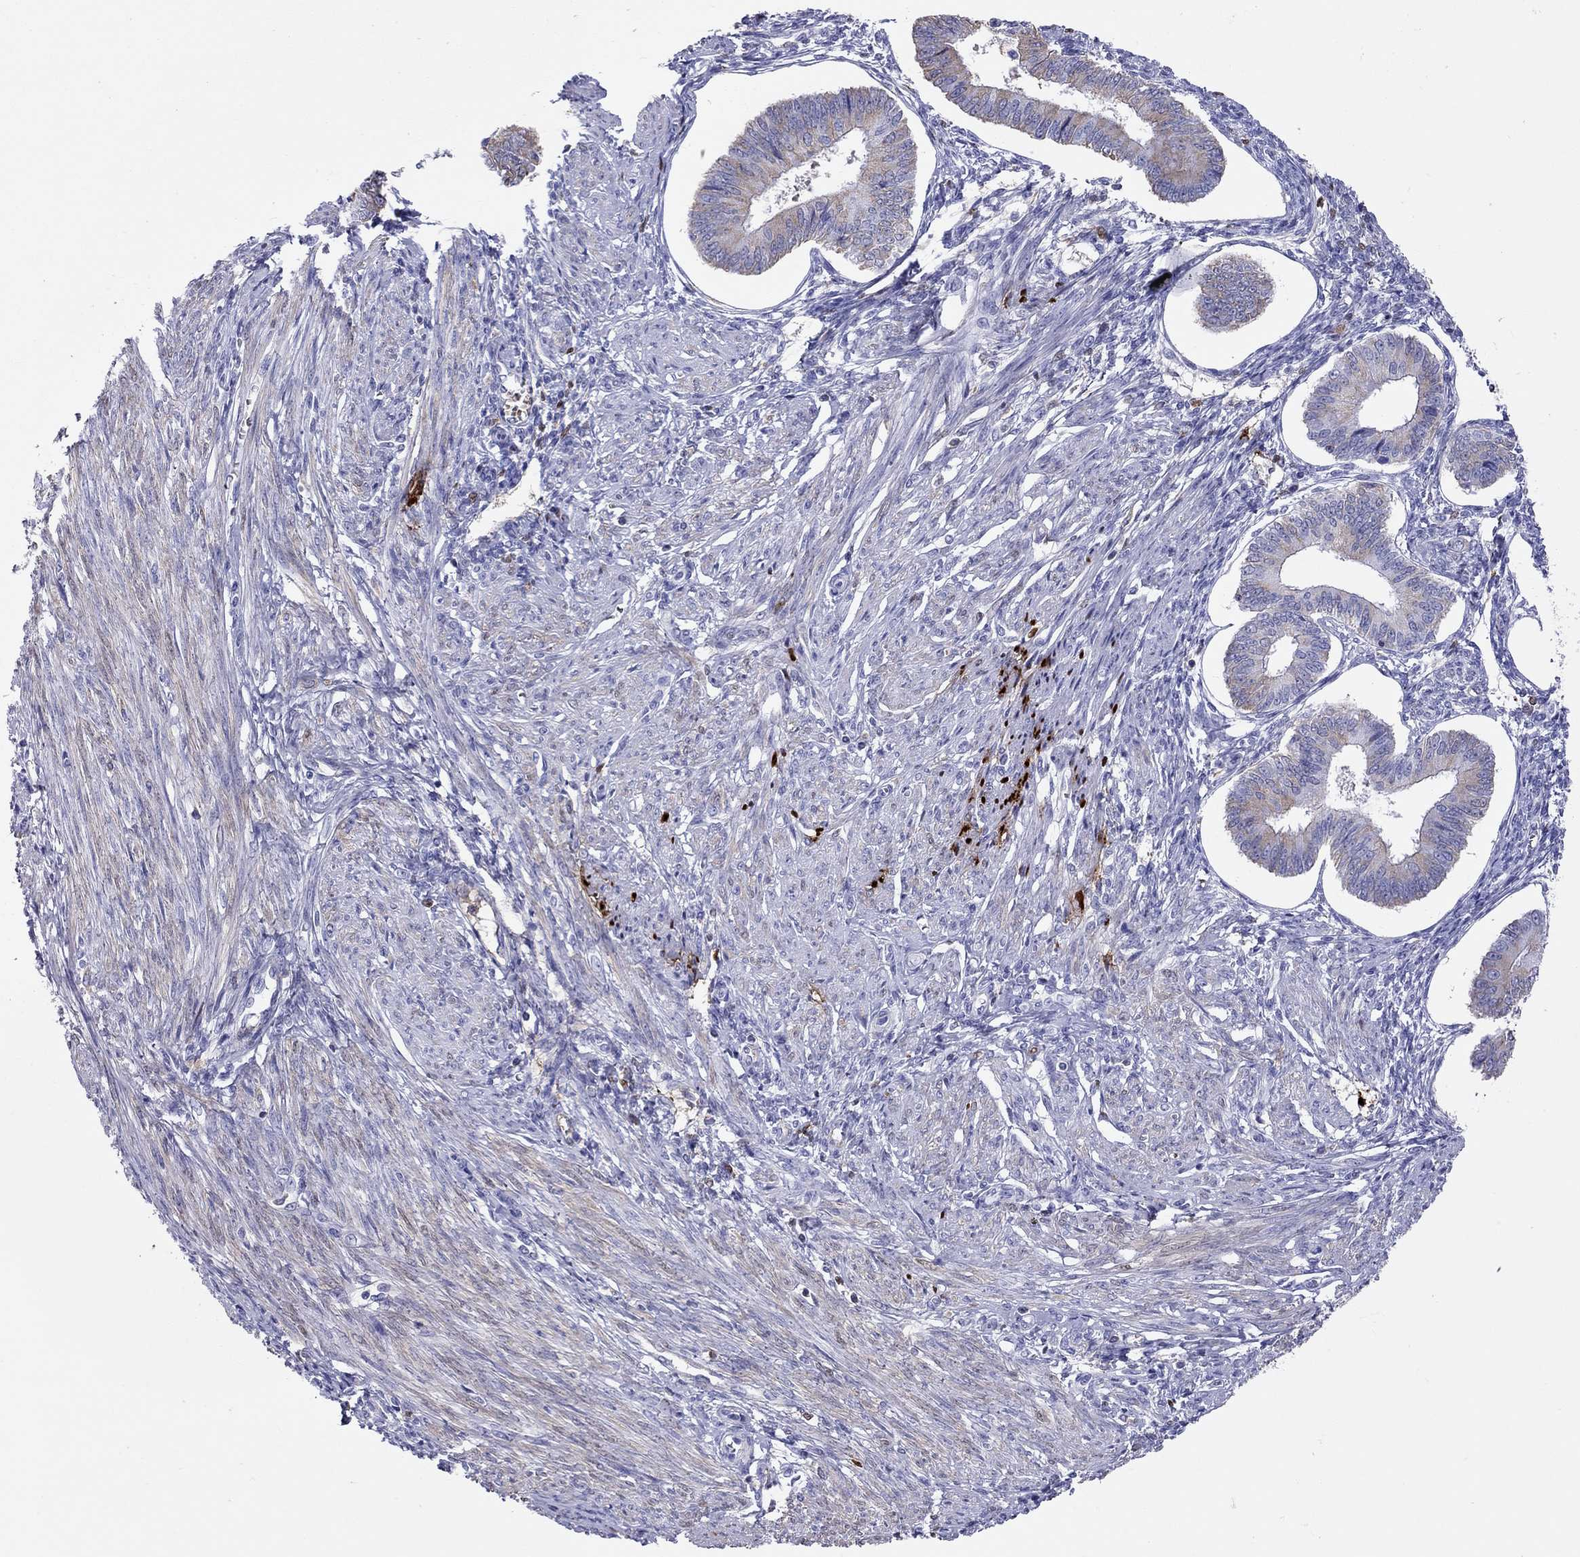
{"staining": {"intensity": "strong", "quantity": "<25%", "location": "nuclear"}, "tissue": "endometrium", "cell_type": "Cells in endometrial stroma", "image_type": "normal", "snomed": [{"axis": "morphology", "description": "Normal tissue, NOS"}, {"axis": "topography", "description": "Endometrium"}], "caption": "Immunohistochemistry of normal endometrium demonstrates medium levels of strong nuclear positivity in about <25% of cells in endometrial stroma.", "gene": "SERPINA3", "patient": {"sex": "female", "age": 42}}